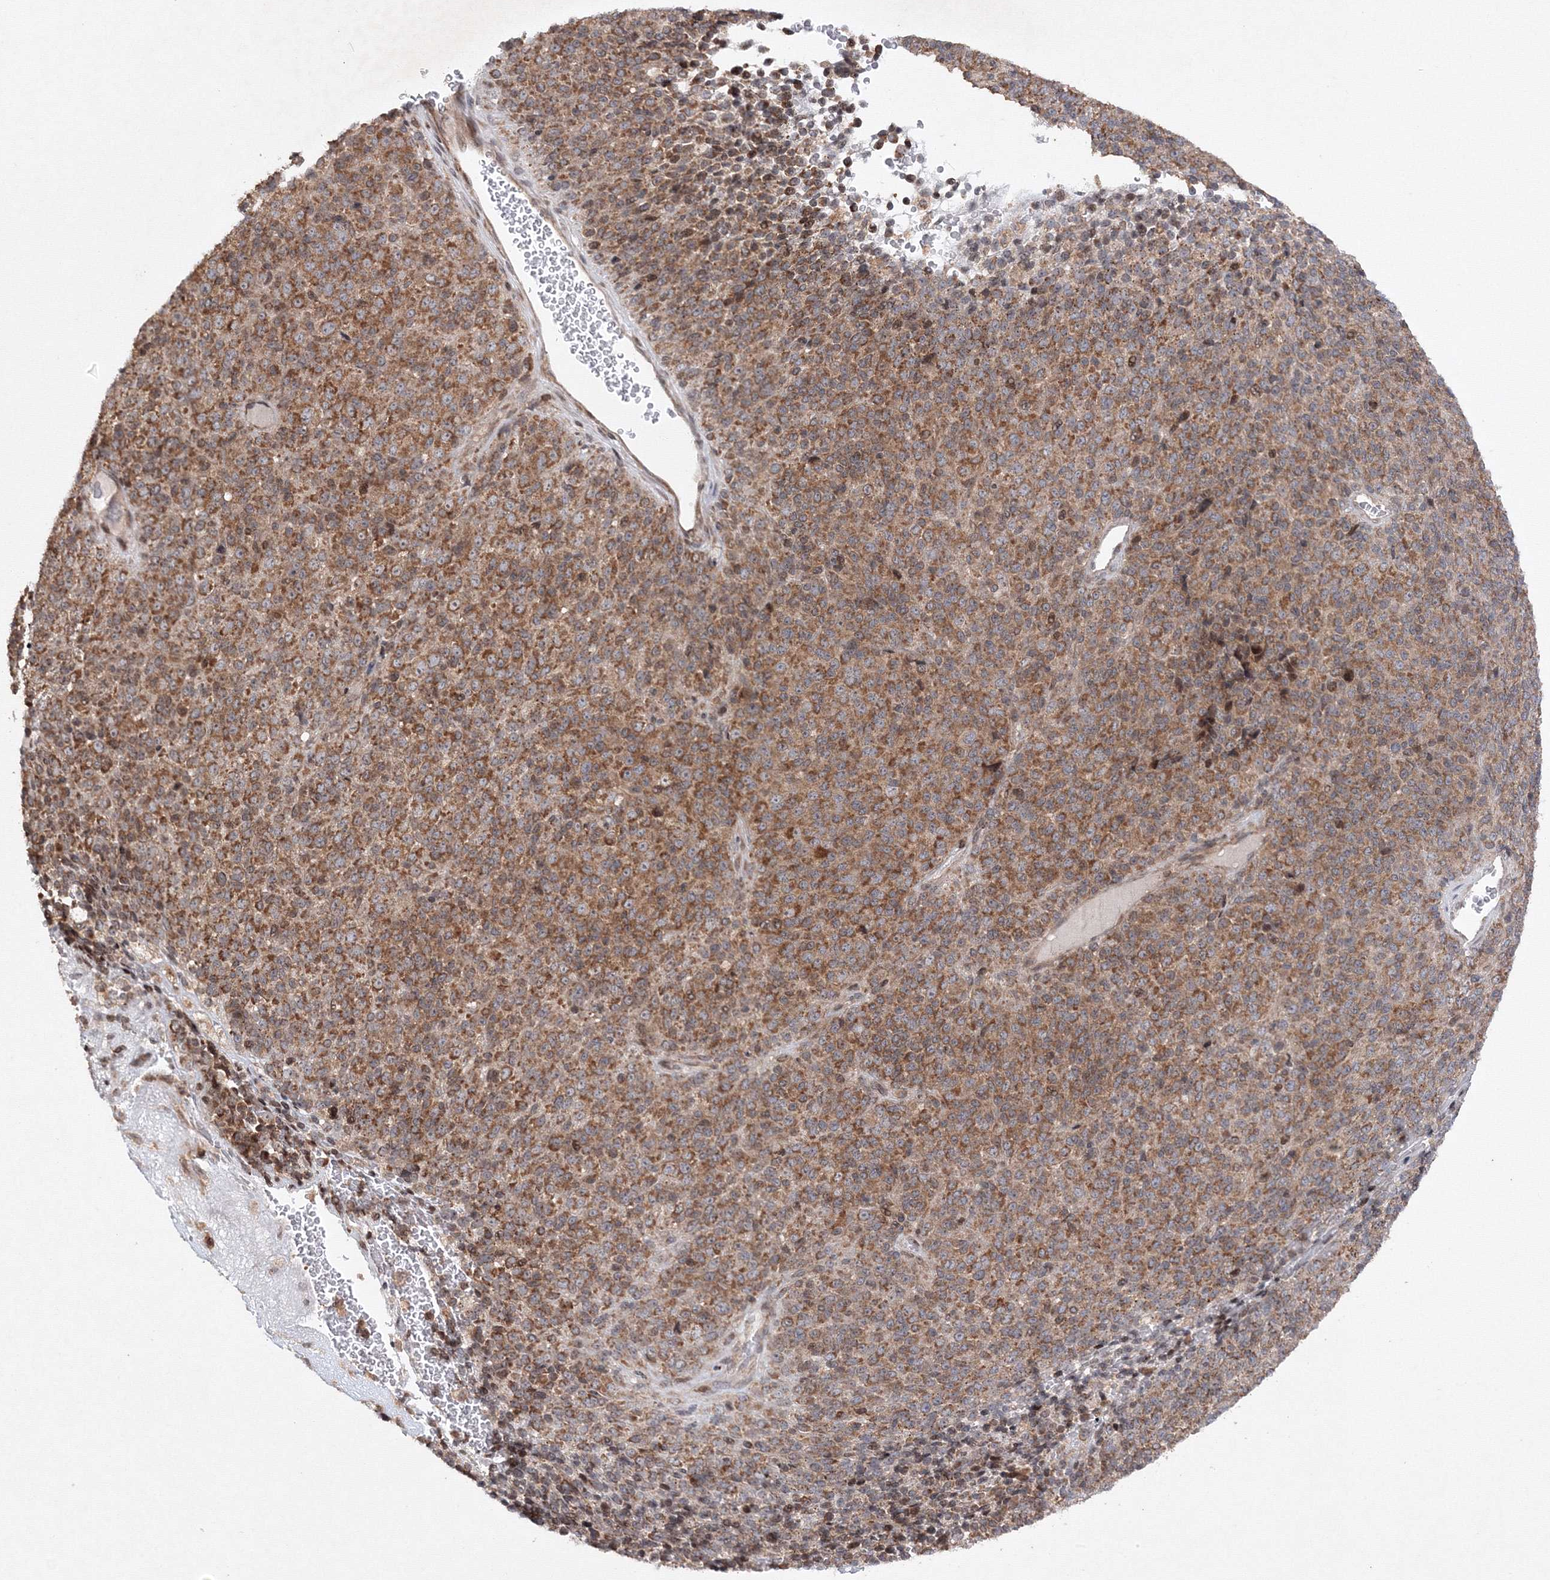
{"staining": {"intensity": "moderate", "quantity": ">75%", "location": "cytoplasmic/membranous"}, "tissue": "melanoma", "cell_type": "Tumor cells", "image_type": "cancer", "snomed": [{"axis": "morphology", "description": "Malignant melanoma, Metastatic site"}, {"axis": "topography", "description": "Brain"}], "caption": "IHC of human melanoma displays medium levels of moderate cytoplasmic/membranous positivity in about >75% of tumor cells.", "gene": "MKRN2", "patient": {"sex": "female", "age": 56}}